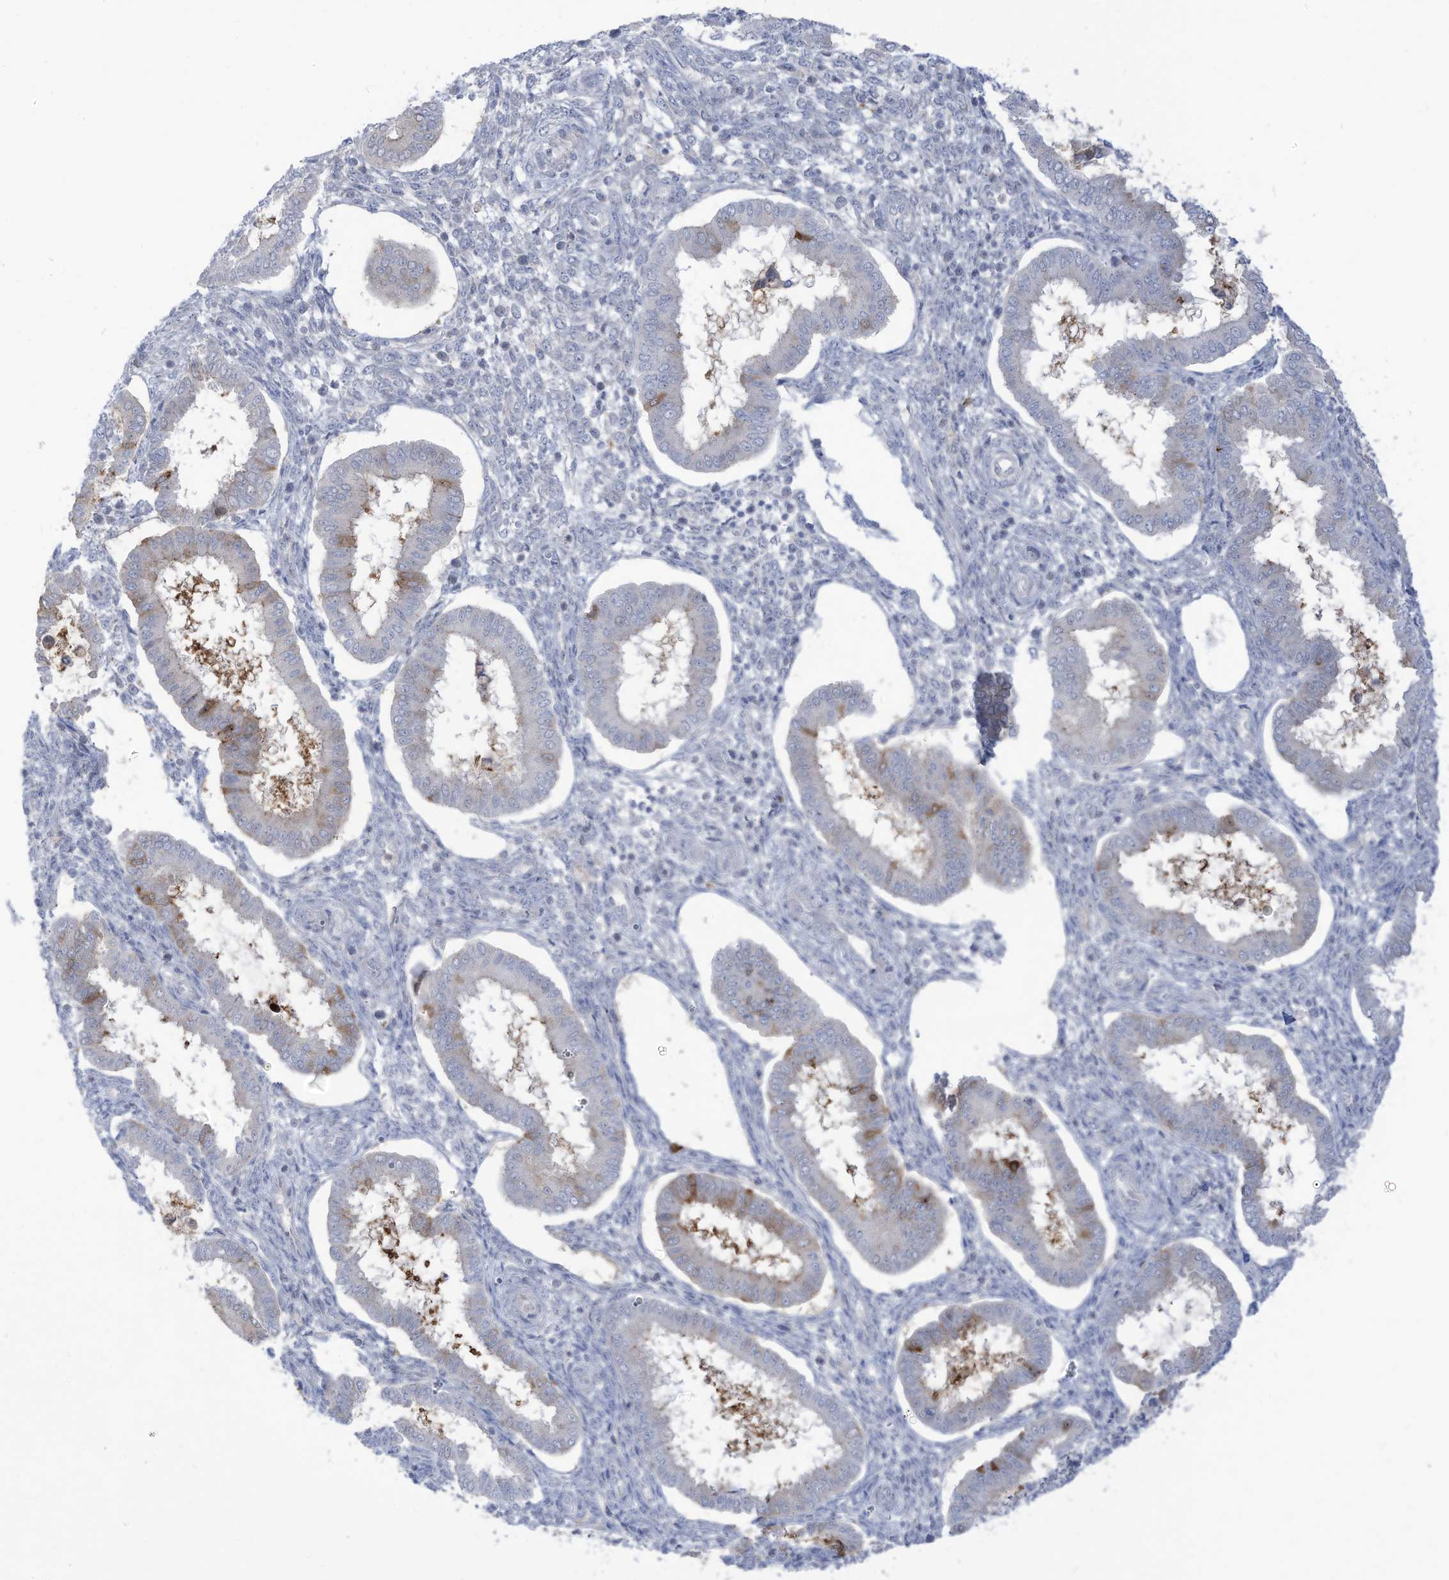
{"staining": {"intensity": "negative", "quantity": "none", "location": "none"}, "tissue": "endometrium", "cell_type": "Cells in endometrial stroma", "image_type": "normal", "snomed": [{"axis": "morphology", "description": "Normal tissue, NOS"}, {"axis": "topography", "description": "Endometrium"}], "caption": "Benign endometrium was stained to show a protein in brown. There is no significant expression in cells in endometrial stroma. (Brightfield microscopy of DAB IHC at high magnification).", "gene": "NOTO", "patient": {"sex": "female", "age": 24}}